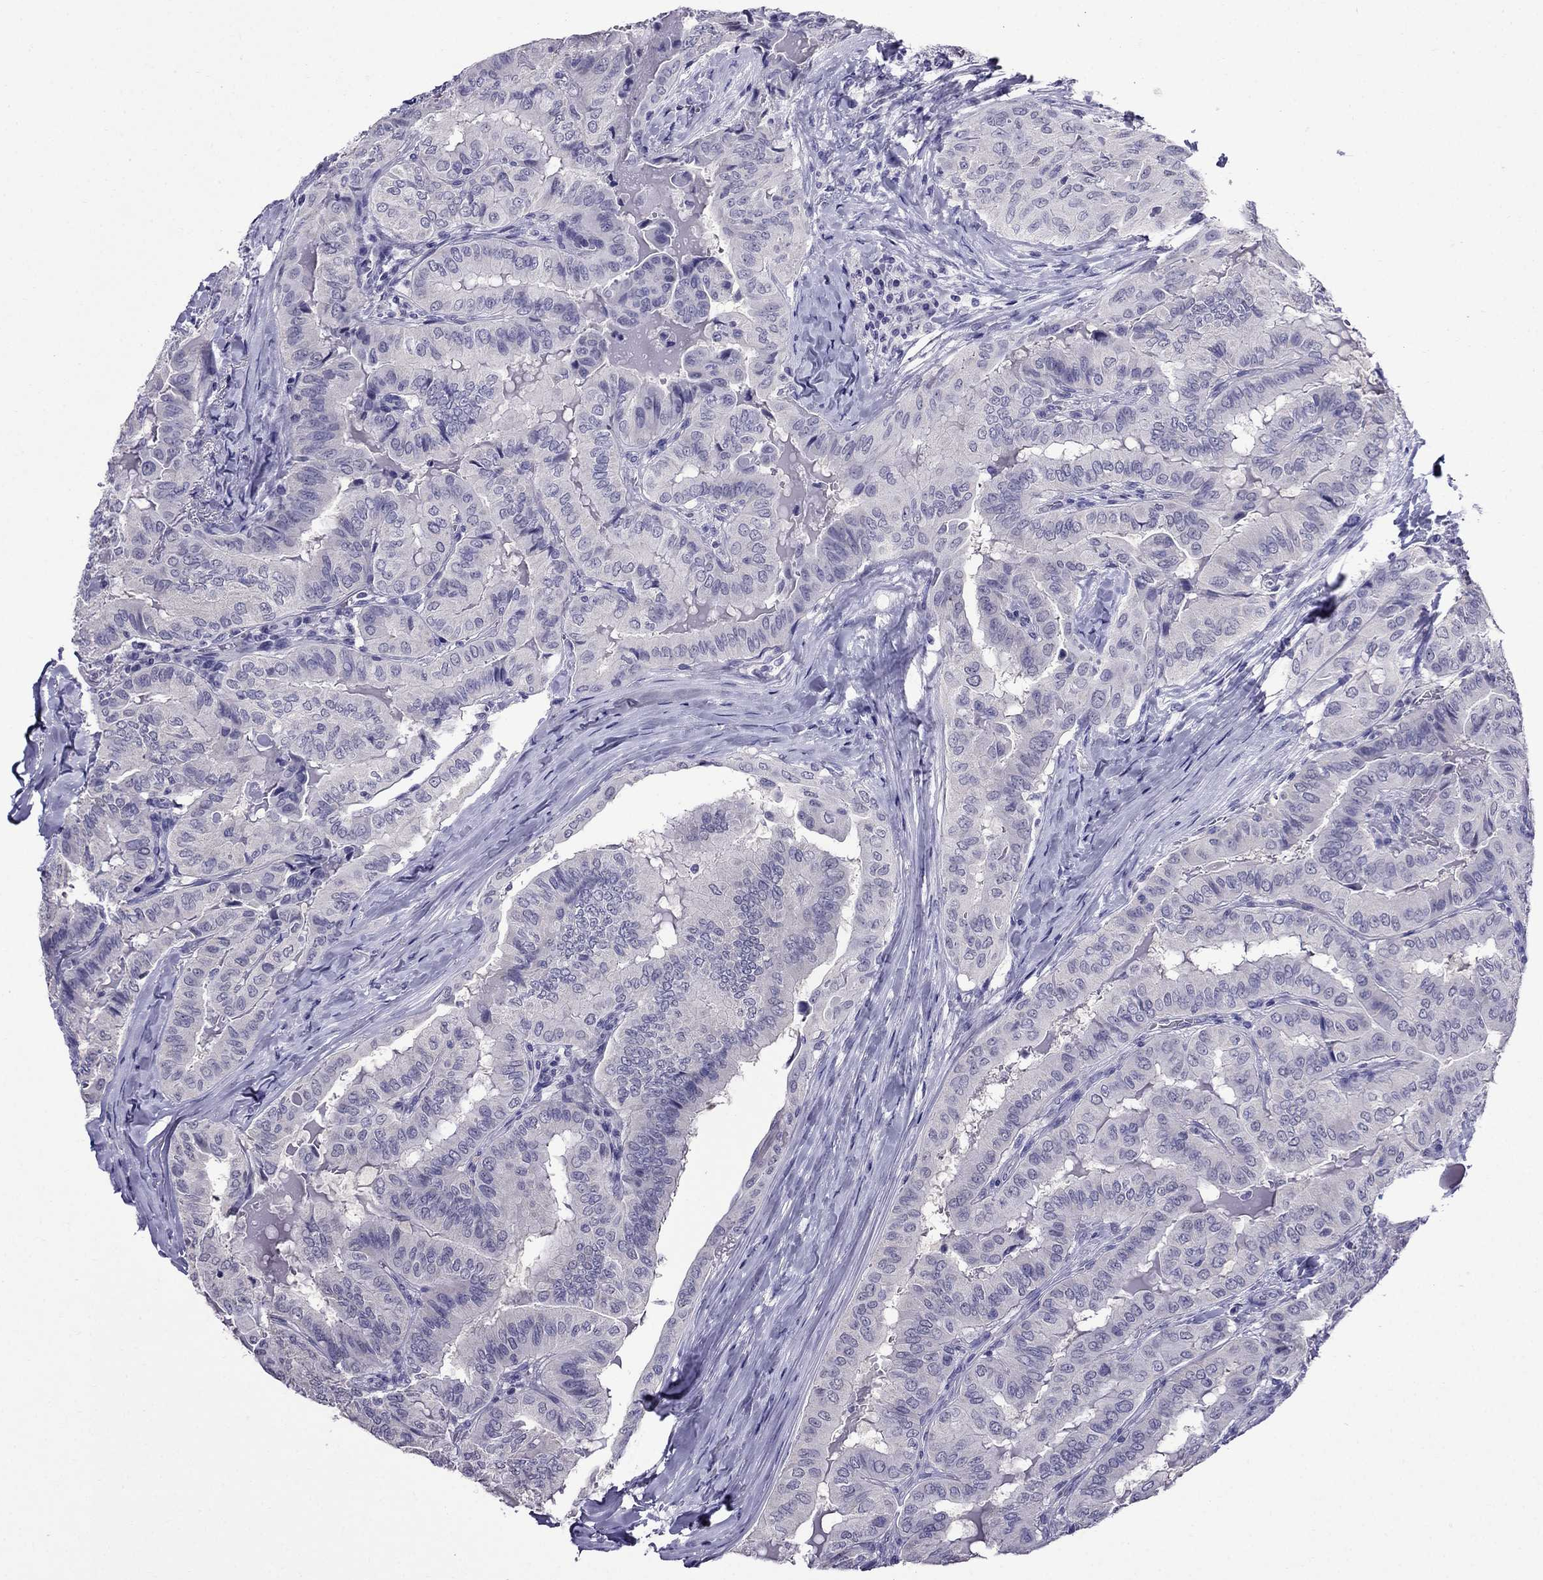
{"staining": {"intensity": "negative", "quantity": "none", "location": "none"}, "tissue": "thyroid cancer", "cell_type": "Tumor cells", "image_type": "cancer", "snomed": [{"axis": "morphology", "description": "Papillary adenocarcinoma, NOS"}, {"axis": "topography", "description": "Thyroid gland"}], "caption": "Tumor cells are negative for brown protein staining in thyroid cancer (papillary adenocarcinoma).", "gene": "OLFM4", "patient": {"sex": "female", "age": 68}}